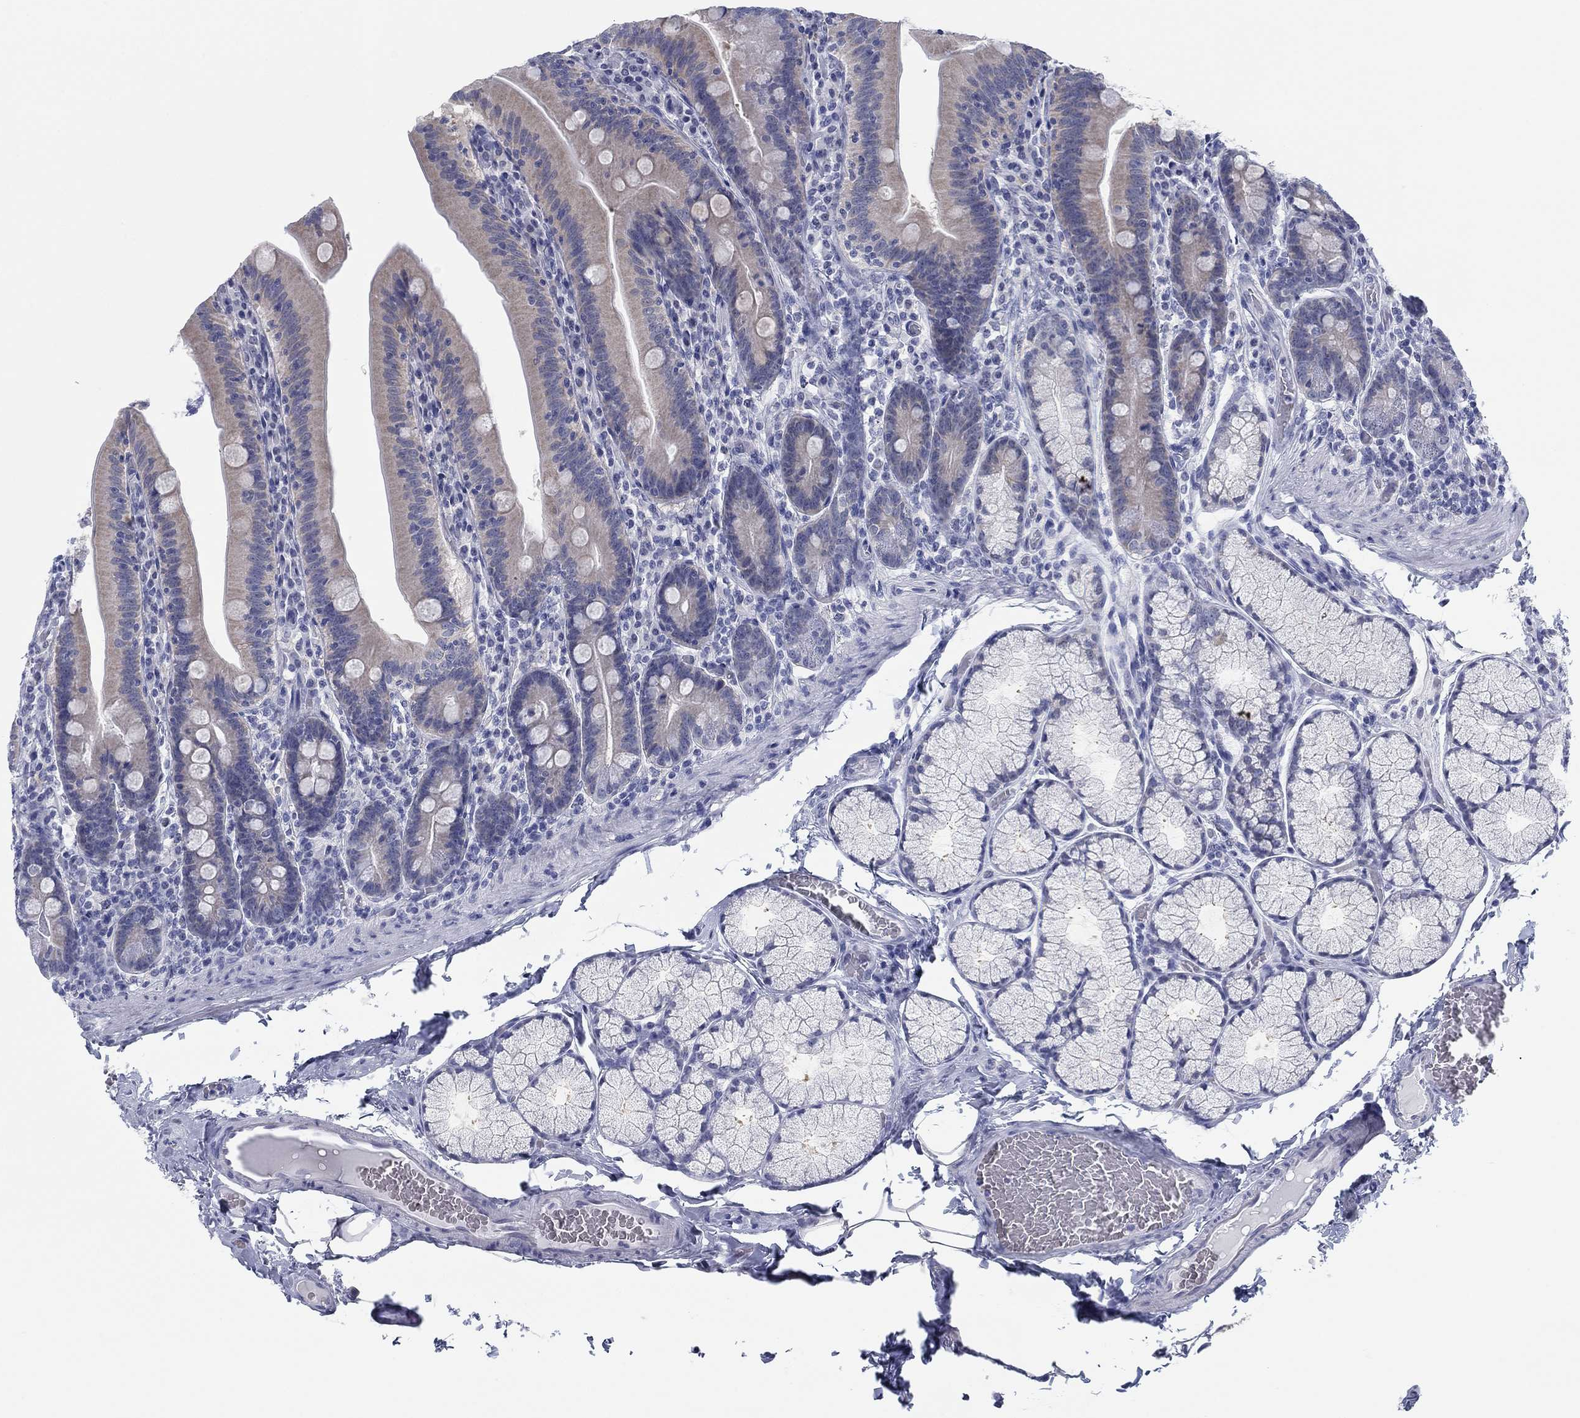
{"staining": {"intensity": "negative", "quantity": "none", "location": "none"}, "tissue": "small intestine", "cell_type": "Glandular cells", "image_type": "normal", "snomed": [{"axis": "morphology", "description": "Normal tissue, NOS"}, {"axis": "topography", "description": "Small intestine"}], "caption": "This histopathology image is of unremarkable small intestine stained with immunohistochemistry (IHC) to label a protein in brown with the nuclei are counter-stained blue. There is no expression in glandular cells.", "gene": "DNAL1", "patient": {"sex": "male", "age": 37}}